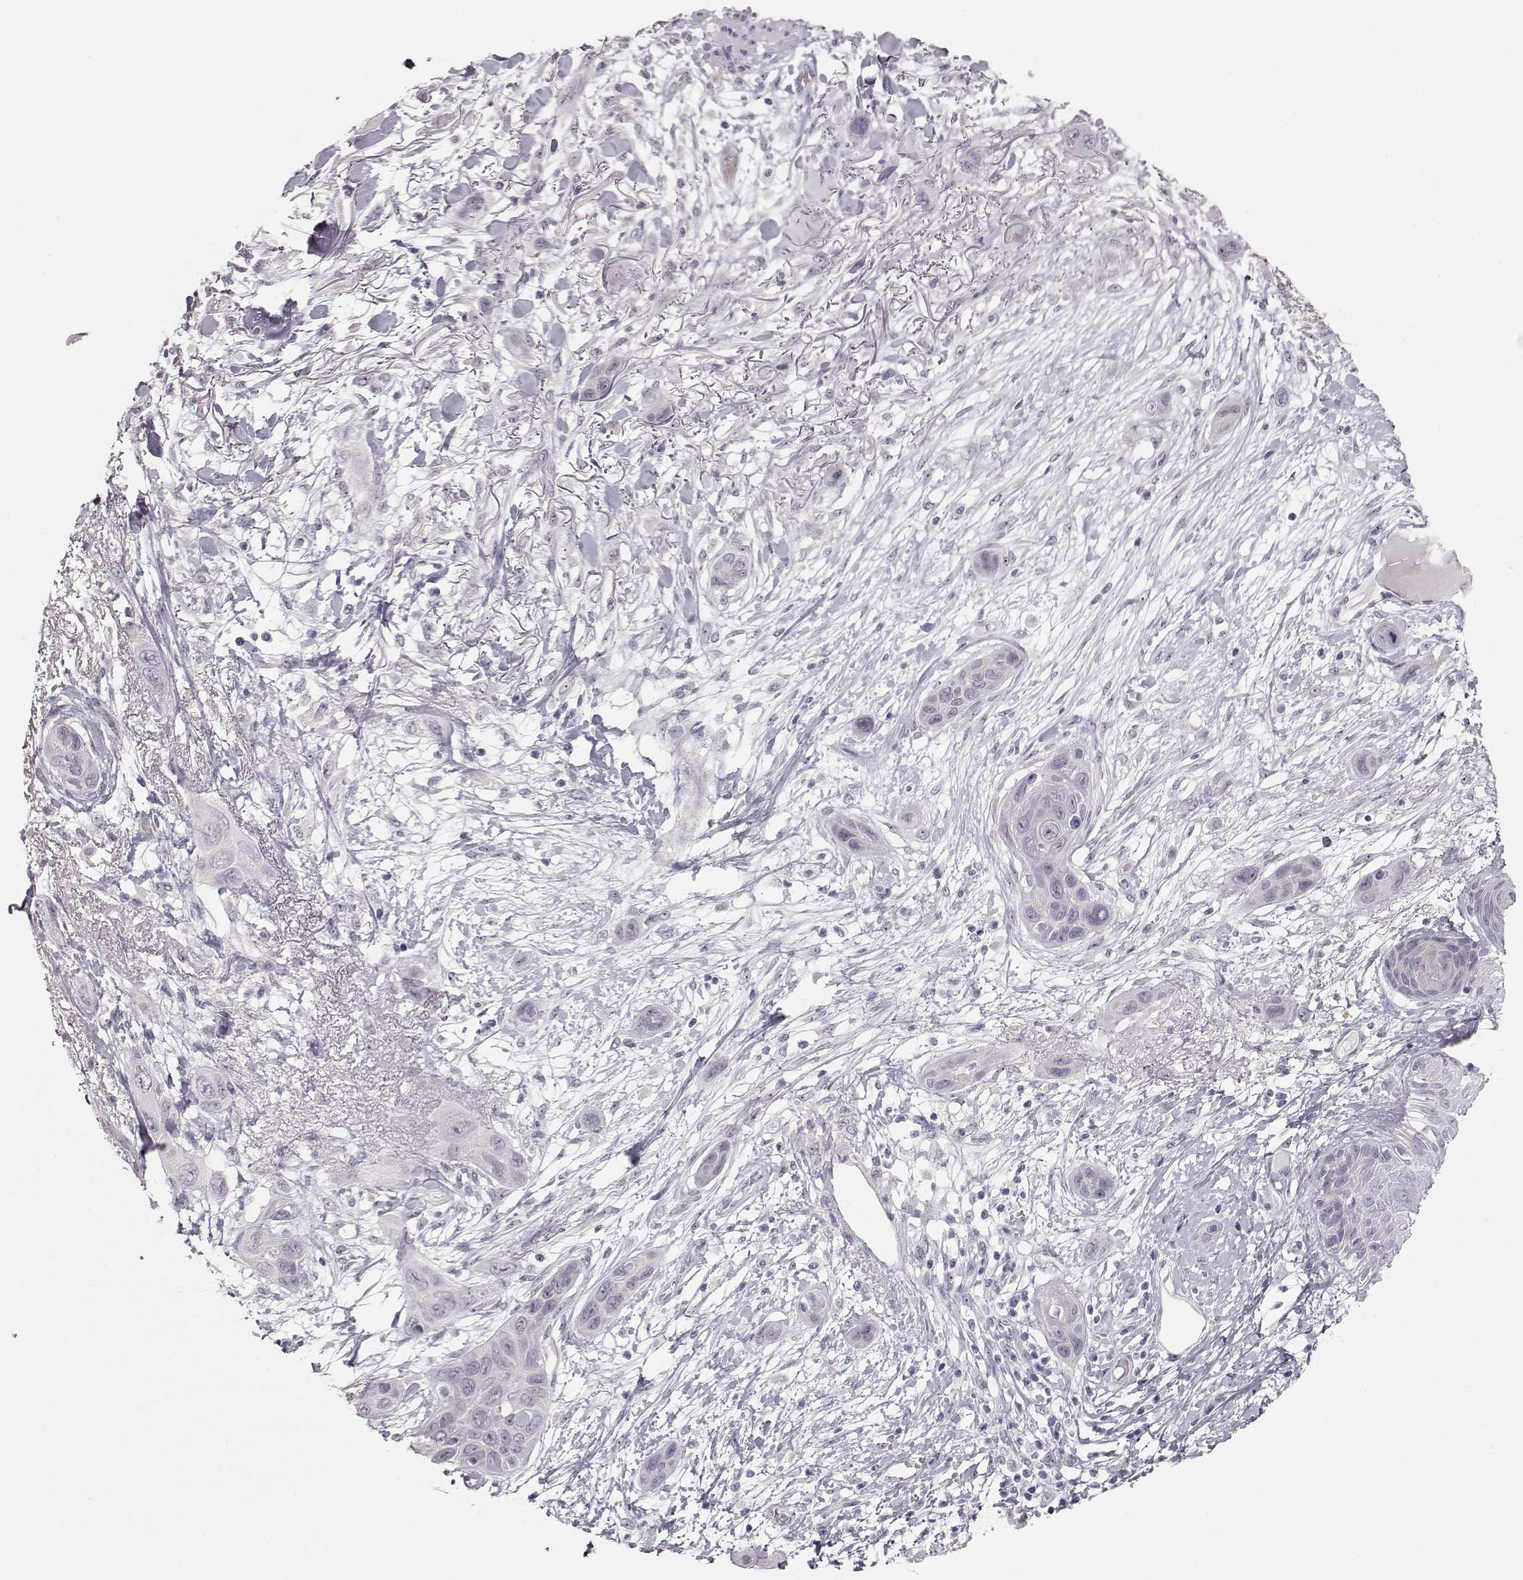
{"staining": {"intensity": "negative", "quantity": "none", "location": "none"}, "tissue": "skin cancer", "cell_type": "Tumor cells", "image_type": "cancer", "snomed": [{"axis": "morphology", "description": "Squamous cell carcinoma, NOS"}, {"axis": "topography", "description": "Skin"}], "caption": "Immunohistochemical staining of human skin cancer exhibits no significant positivity in tumor cells. (IHC, brightfield microscopy, high magnification).", "gene": "FAM205A", "patient": {"sex": "male", "age": 79}}